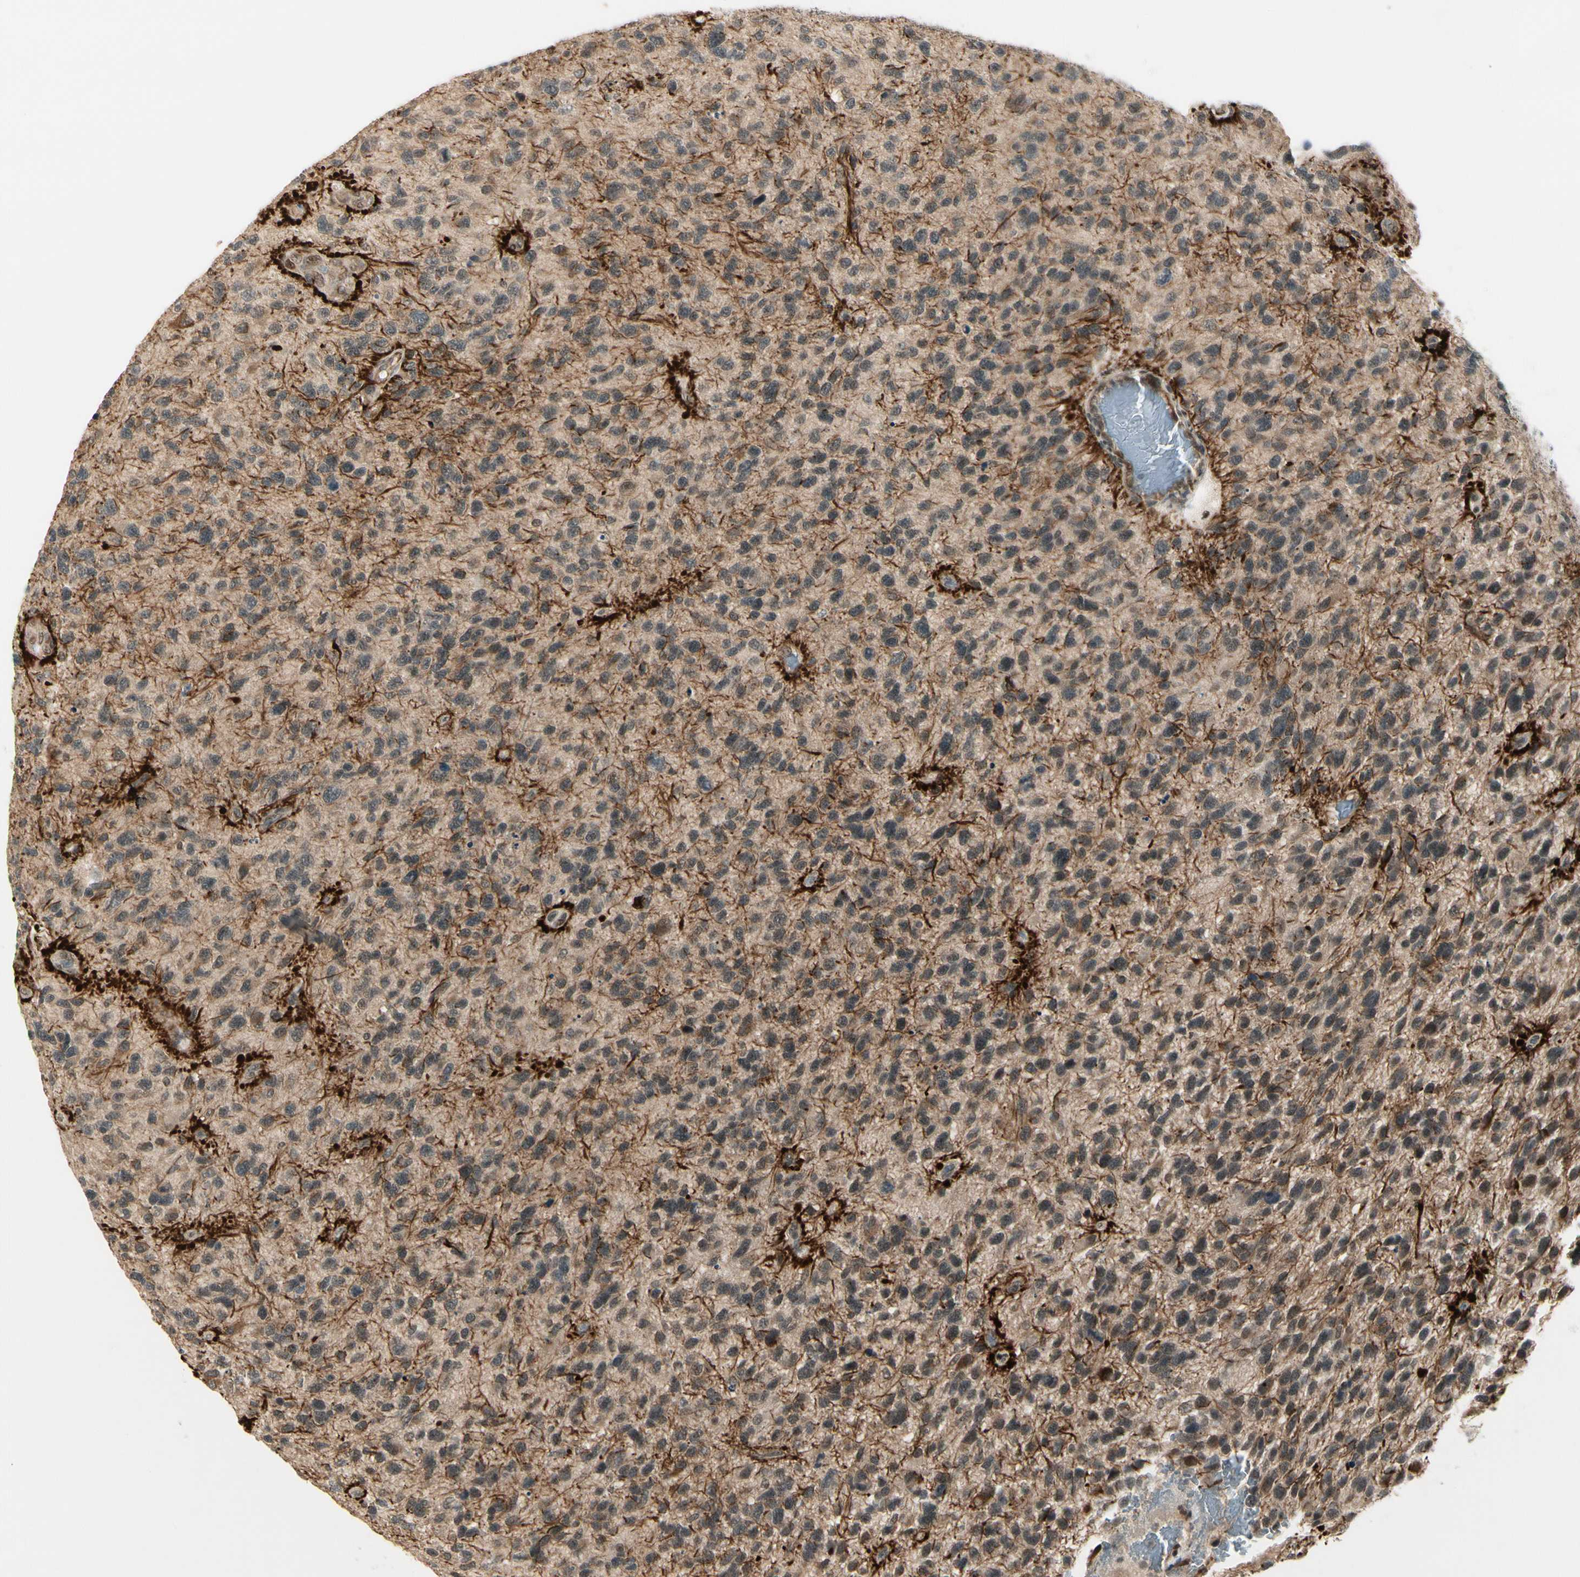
{"staining": {"intensity": "negative", "quantity": "none", "location": "none"}, "tissue": "glioma", "cell_type": "Tumor cells", "image_type": "cancer", "snomed": [{"axis": "morphology", "description": "Glioma, malignant, High grade"}, {"axis": "topography", "description": "Brain"}], "caption": "This is an IHC histopathology image of glioma. There is no staining in tumor cells.", "gene": "CDK11A", "patient": {"sex": "female", "age": 58}}